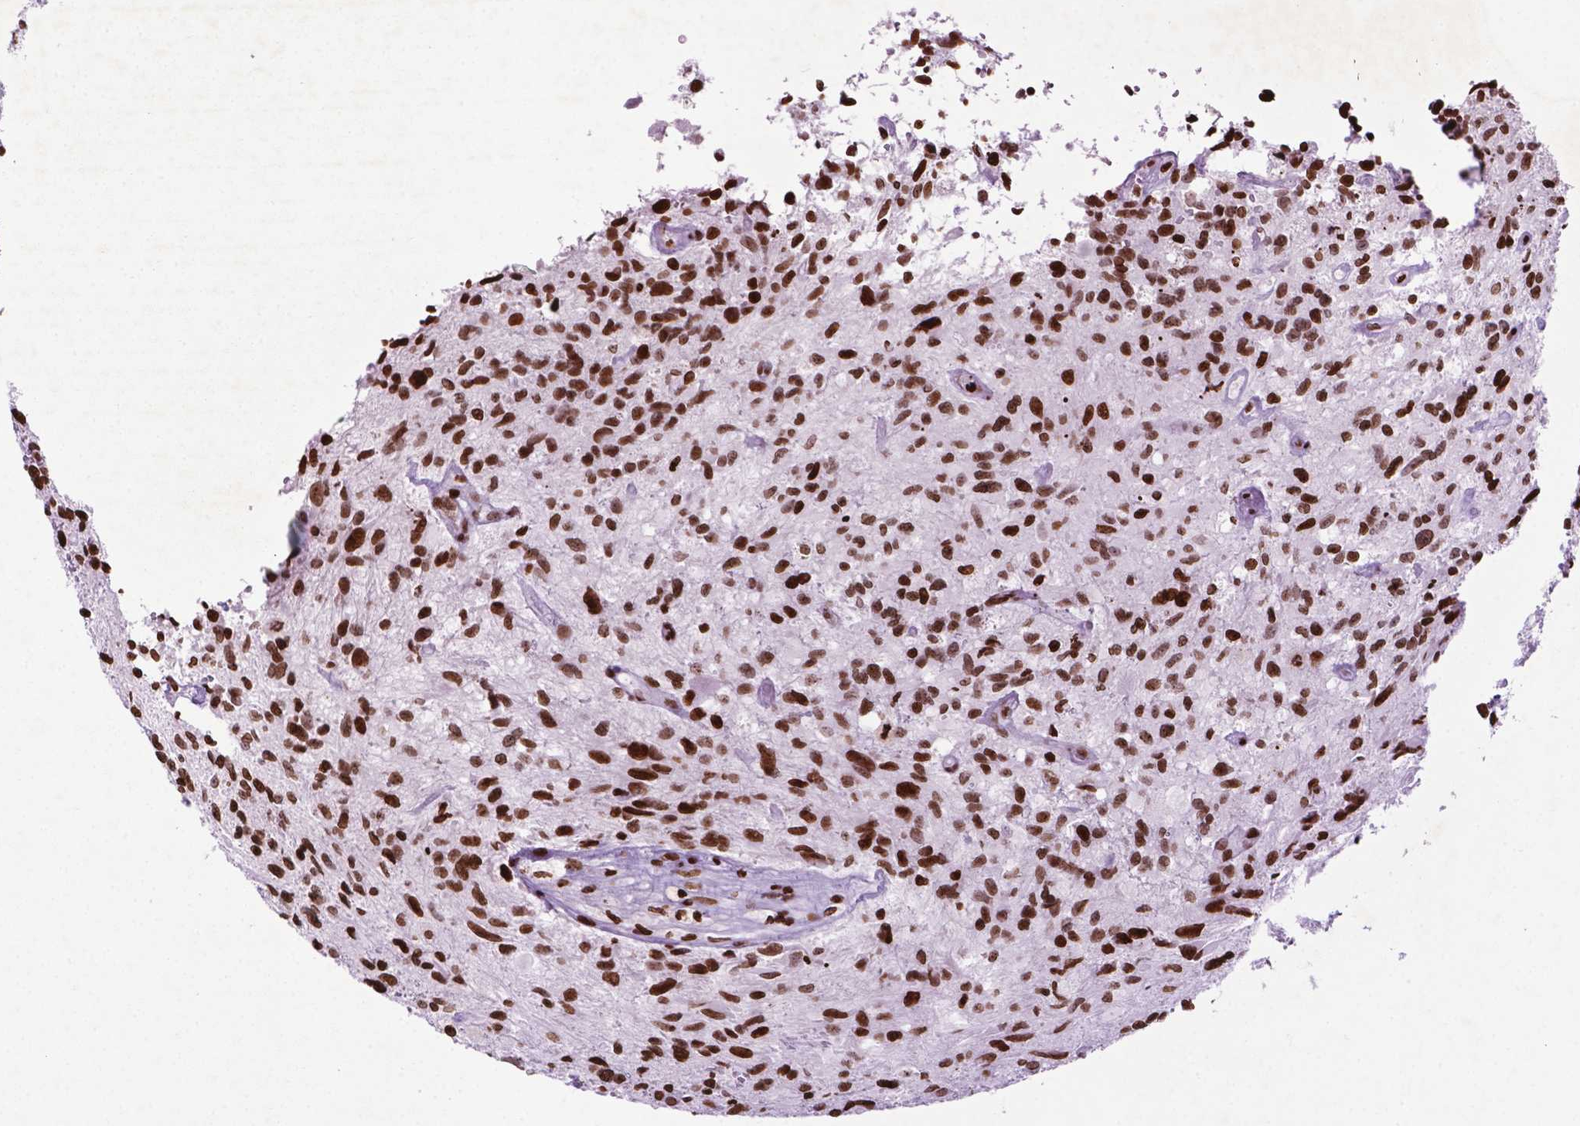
{"staining": {"intensity": "moderate", "quantity": ">75%", "location": "nuclear"}, "tissue": "glioma", "cell_type": "Tumor cells", "image_type": "cancer", "snomed": [{"axis": "morphology", "description": "Glioma, malignant, High grade"}, {"axis": "topography", "description": "Brain"}], "caption": "An immunohistochemistry photomicrograph of neoplastic tissue is shown. Protein staining in brown highlights moderate nuclear positivity in malignant glioma (high-grade) within tumor cells.", "gene": "TMEM250", "patient": {"sex": "male", "age": 63}}